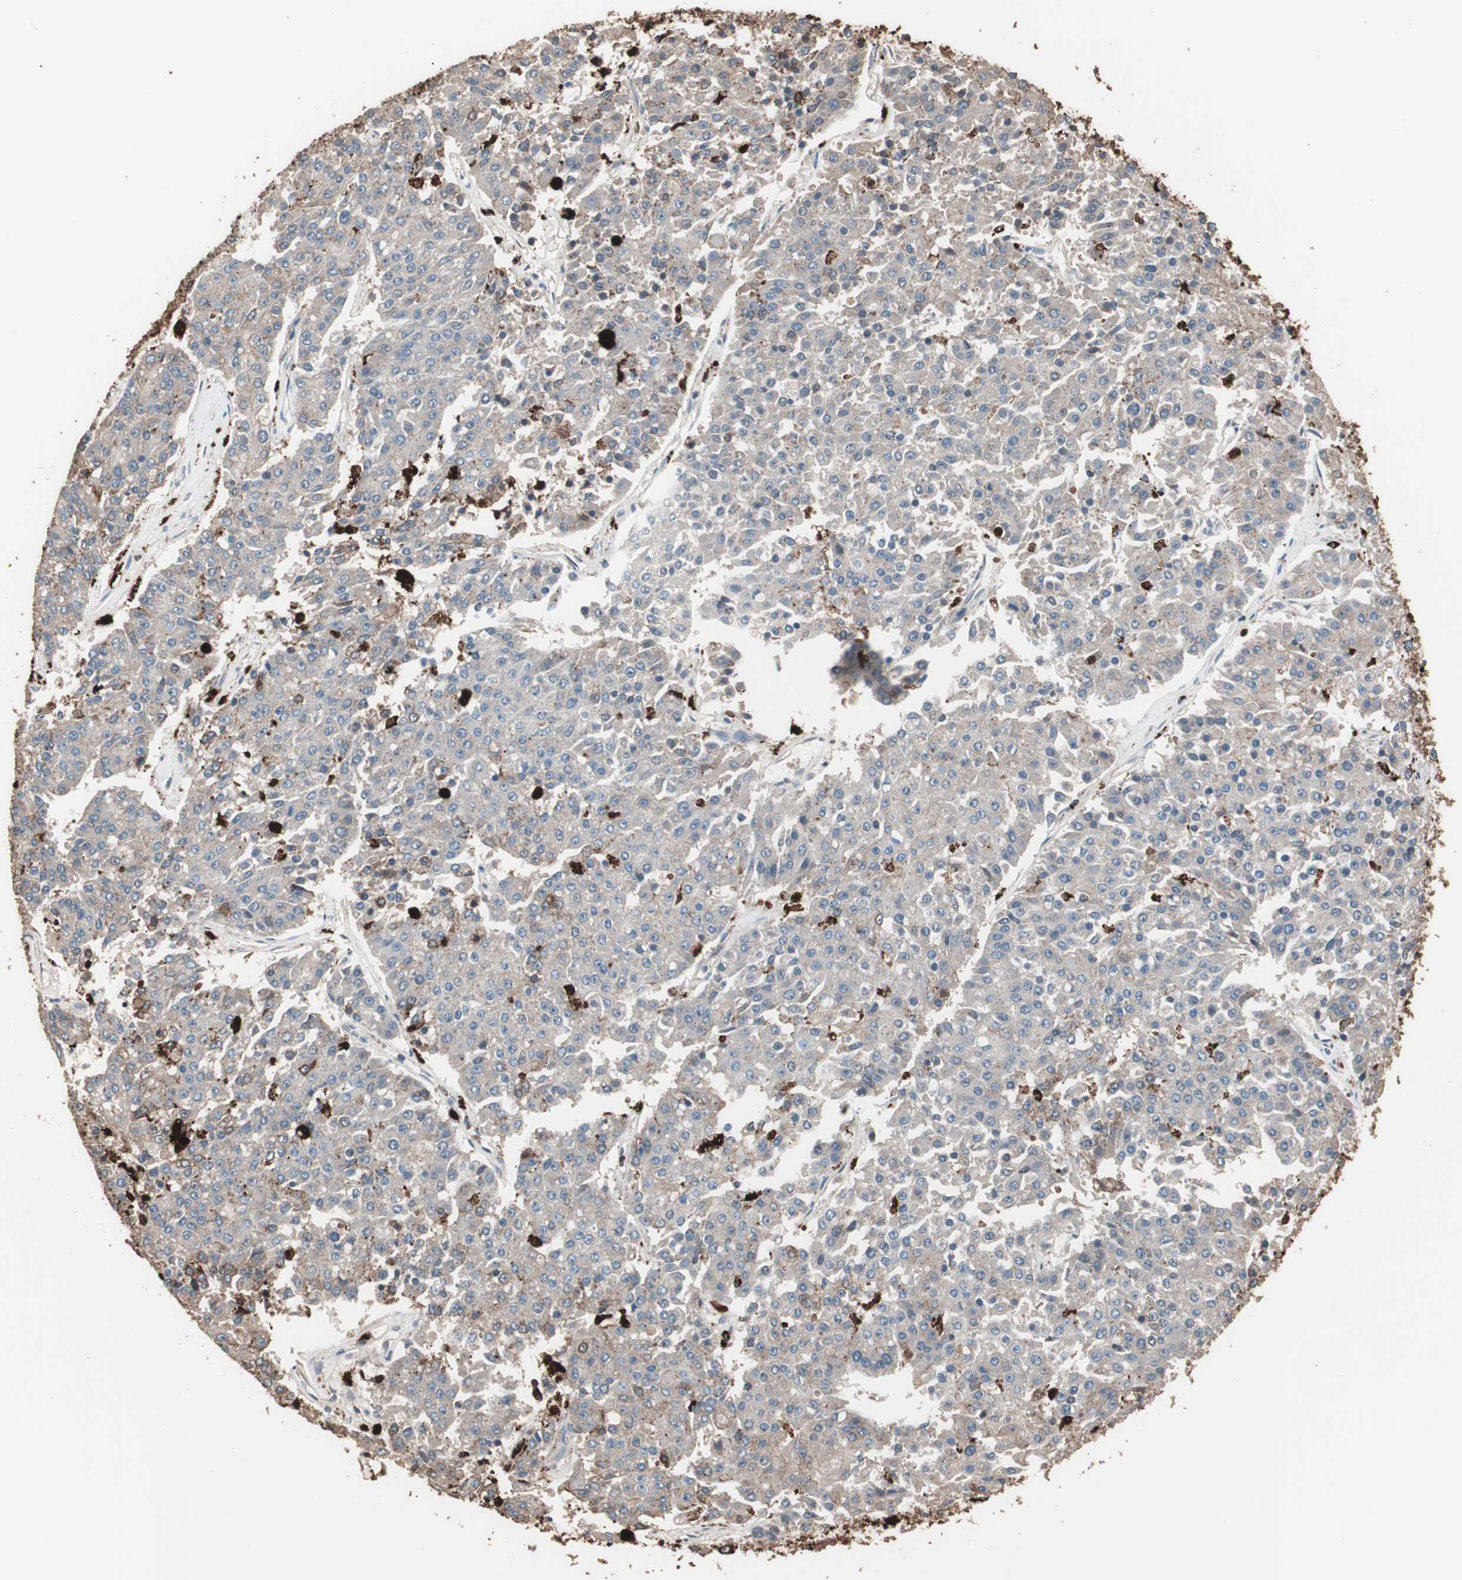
{"staining": {"intensity": "weak", "quantity": ">75%", "location": "cytoplasmic/membranous"}, "tissue": "pancreatic cancer", "cell_type": "Tumor cells", "image_type": "cancer", "snomed": [{"axis": "morphology", "description": "Adenocarcinoma, NOS"}, {"axis": "topography", "description": "Pancreas"}], "caption": "Tumor cells exhibit weak cytoplasmic/membranous staining in approximately >75% of cells in adenocarcinoma (pancreatic). The staining was performed using DAB to visualize the protein expression in brown, while the nuclei were stained in blue with hematoxylin (Magnification: 20x).", "gene": "CCT3", "patient": {"sex": "male", "age": 50}}